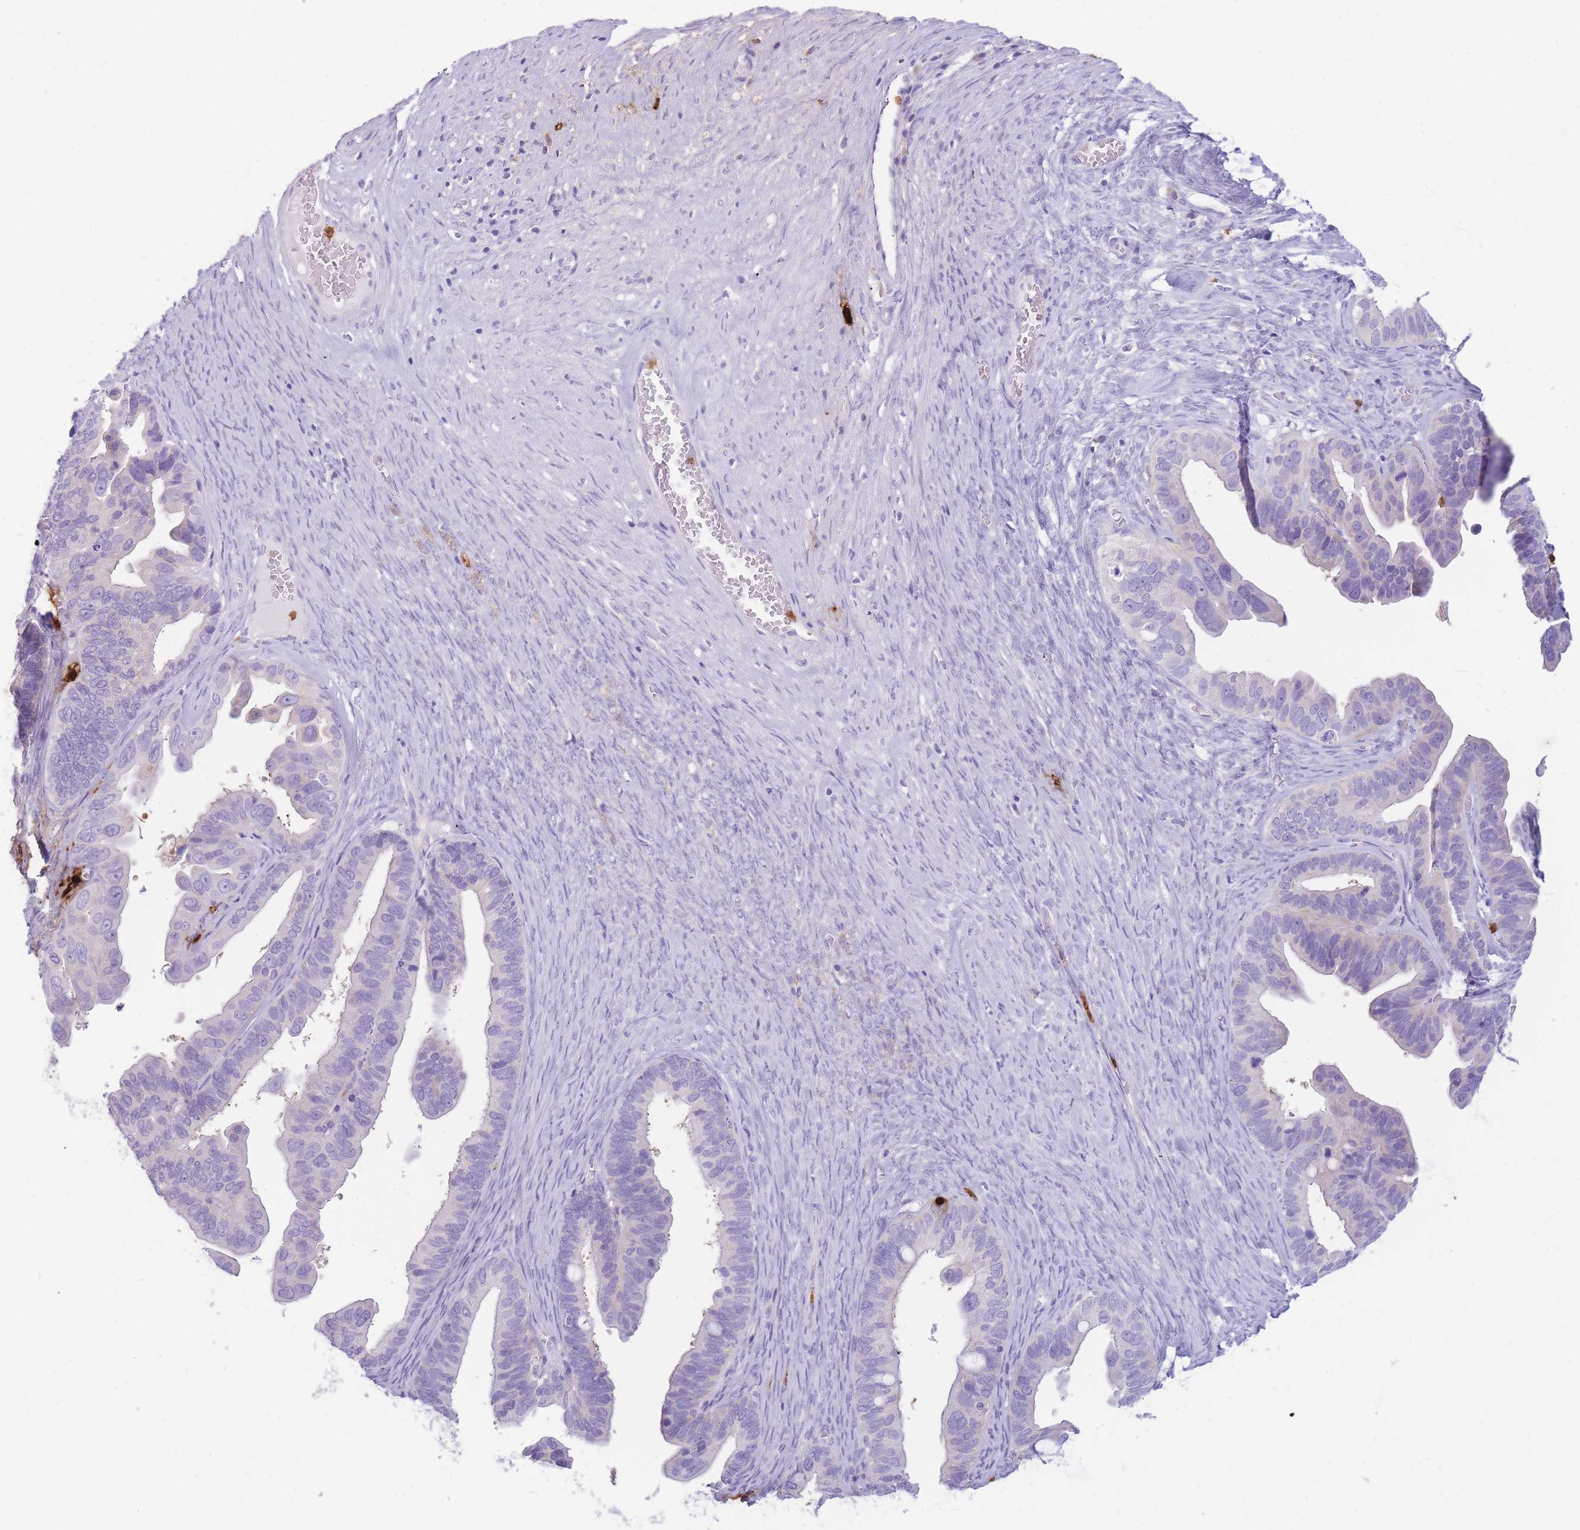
{"staining": {"intensity": "negative", "quantity": "none", "location": "none"}, "tissue": "ovarian cancer", "cell_type": "Tumor cells", "image_type": "cancer", "snomed": [{"axis": "morphology", "description": "Cystadenocarcinoma, serous, NOS"}, {"axis": "topography", "description": "Ovary"}], "caption": "An immunohistochemistry histopathology image of ovarian cancer (serous cystadenocarcinoma) is shown. There is no staining in tumor cells of ovarian cancer (serous cystadenocarcinoma).", "gene": "TPSAB1", "patient": {"sex": "female", "age": 56}}